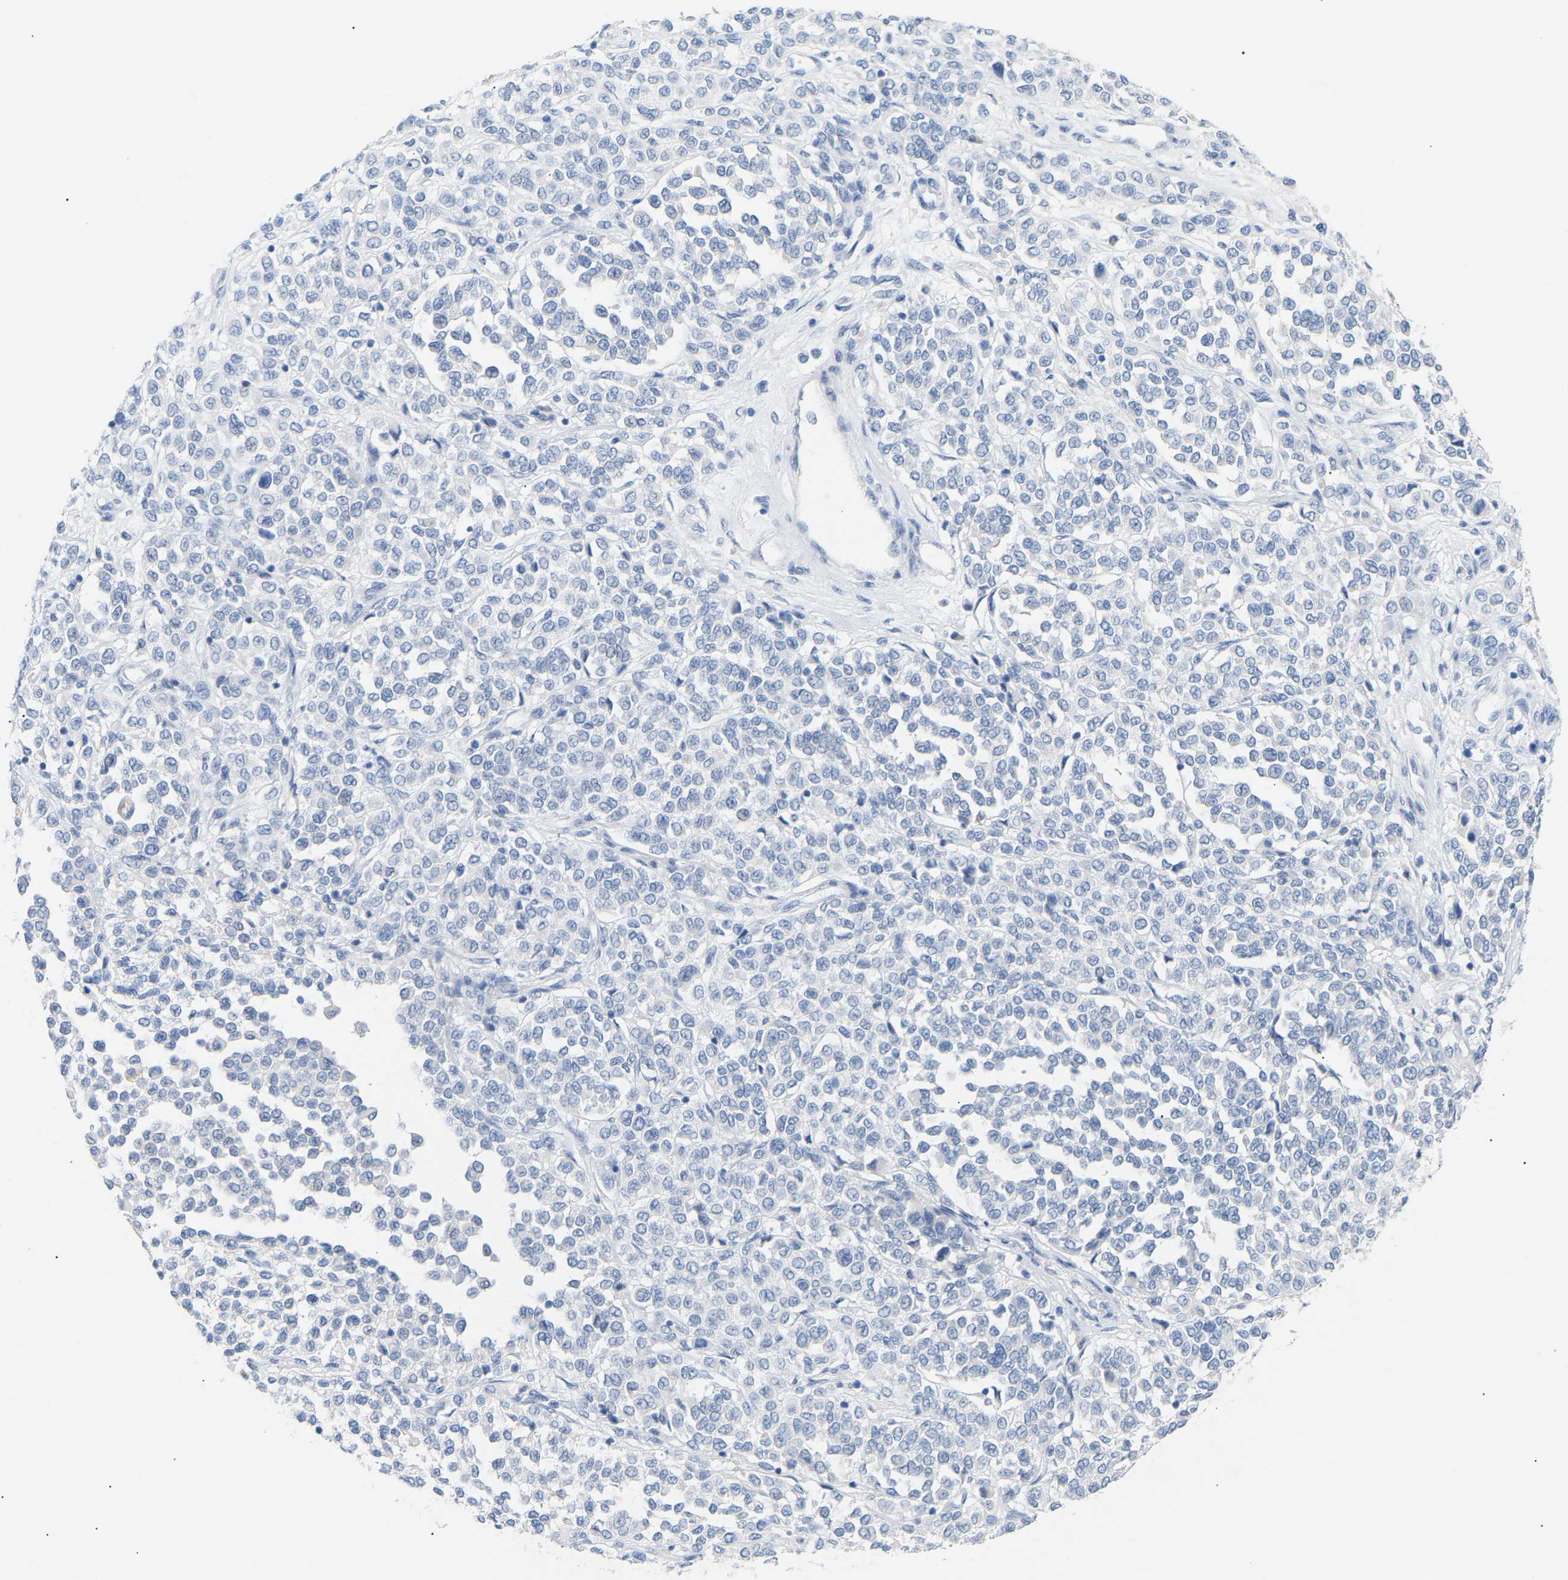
{"staining": {"intensity": "negative", "quantity": "none", "location": "none"}, "tissue": "melanoma", "cell_type": "Tumor cells", "image_type": "cancer", "snomed": [{"axis": "morphology", "description": "Malignant melanoma, Metastatic site"}, {"axis": "topography", "description": "Pancreas"}], "caption": "Immunohistochemistry of human melanoma shows no positivity in tumor cells. (Brightfield microscopy of DAB (3,3'-diaminobenzidine) immunohistochemistry (IHC) at high magnification).", "gene": "PEX1", "patient": {"sex": "female", "age": 30}}